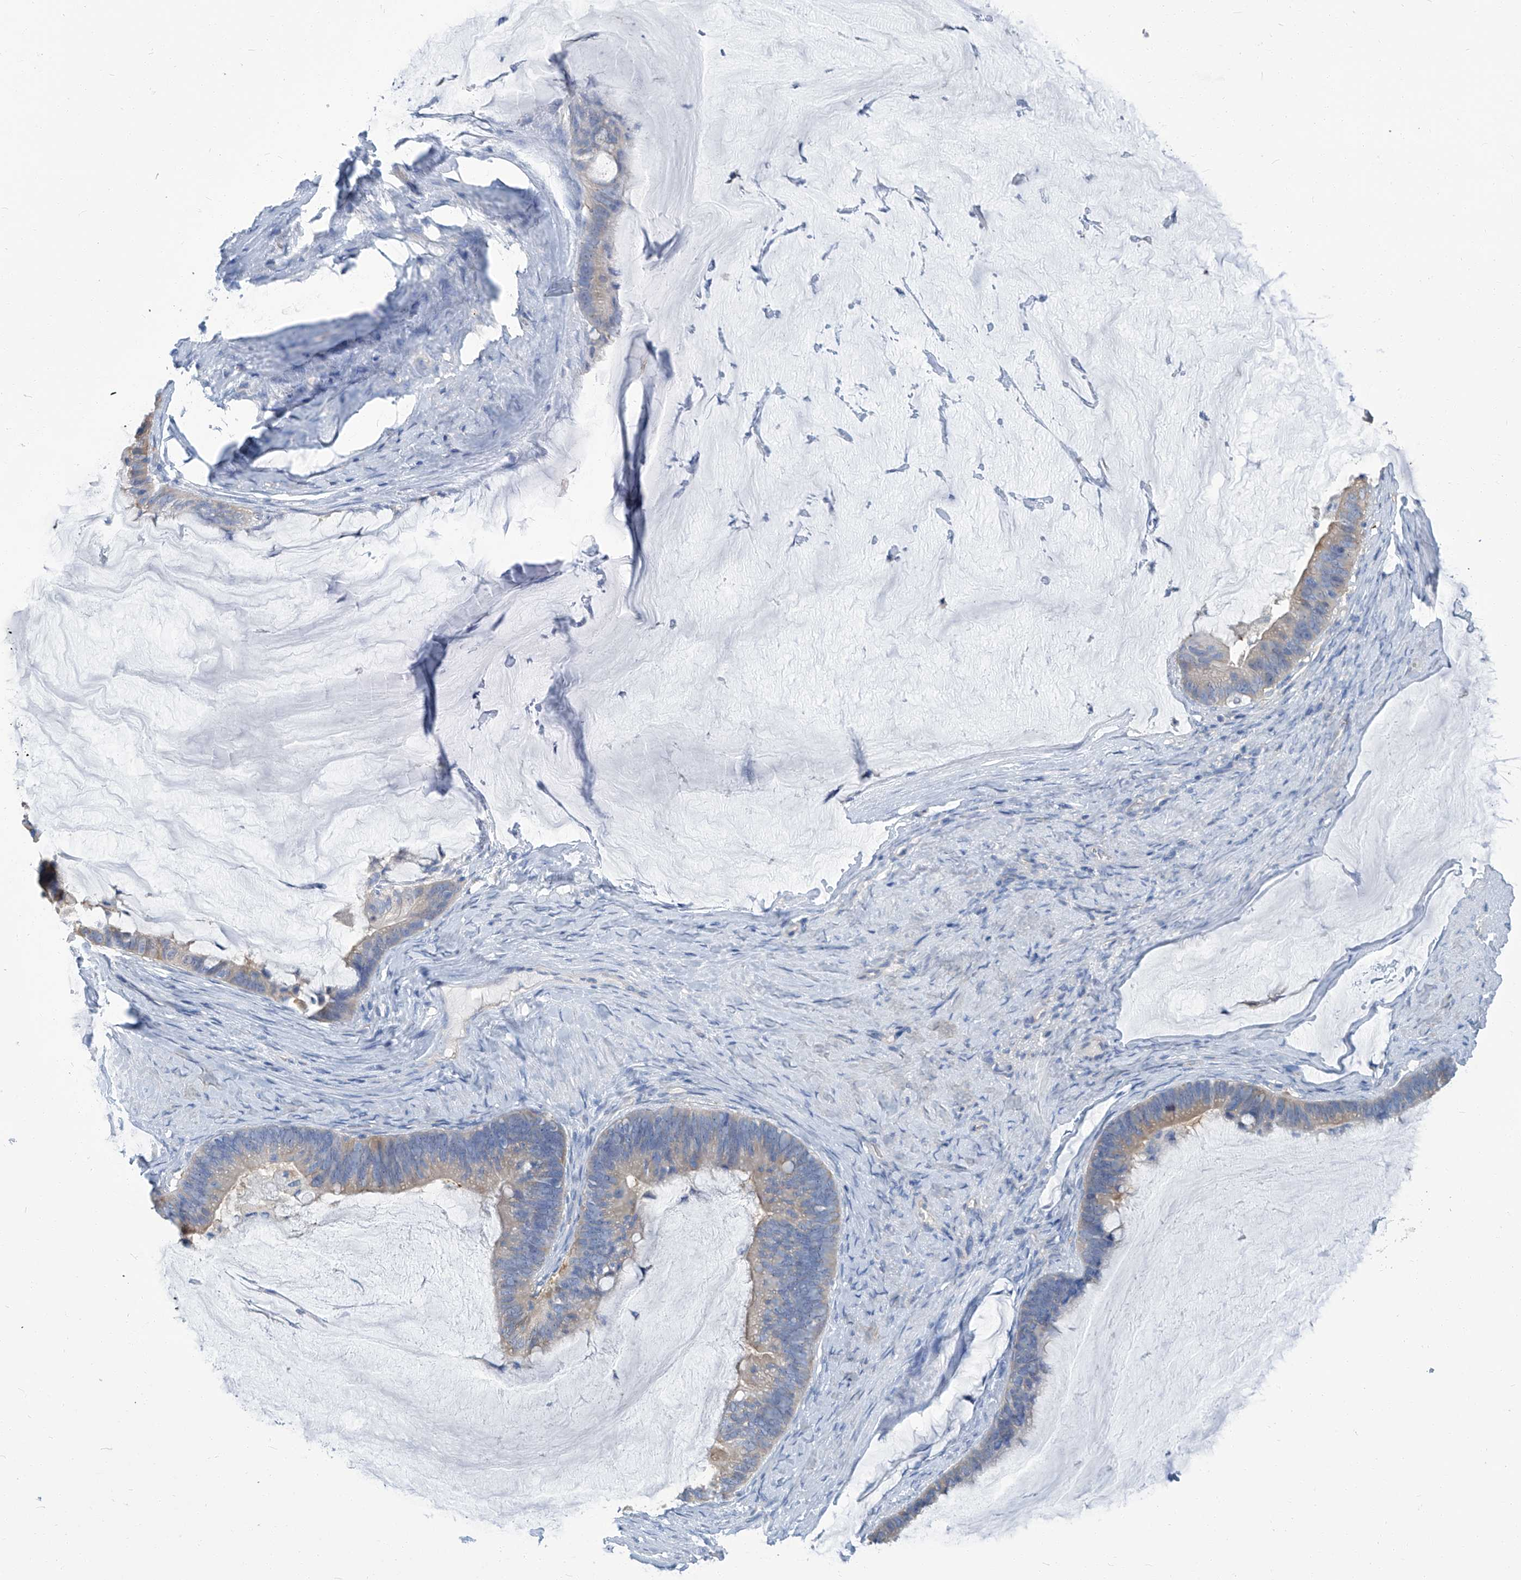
{"staining": {"intensity": "weak", "quantity": "25%-75%", "location": "cytoplasmic/membranous"}, "tissue": "ovarian cancer", "cell_type": "Tumor cells", "image_type": "cancer", "snomed": [{"axis": "morphology", "description": "Cystadenocarcinoma, mucinous, NOS"}, {"axis": "topography", "description": "Ovary"}], "caption": "A high-resolution photomicrograph shows IHC staining of ovarian cancer, which displays weak cytoplasmic/membranous staining in about 25%-75% of tumor cells.", "gene": "PFKL", "patient": {"sex": "female", "age": 61}}